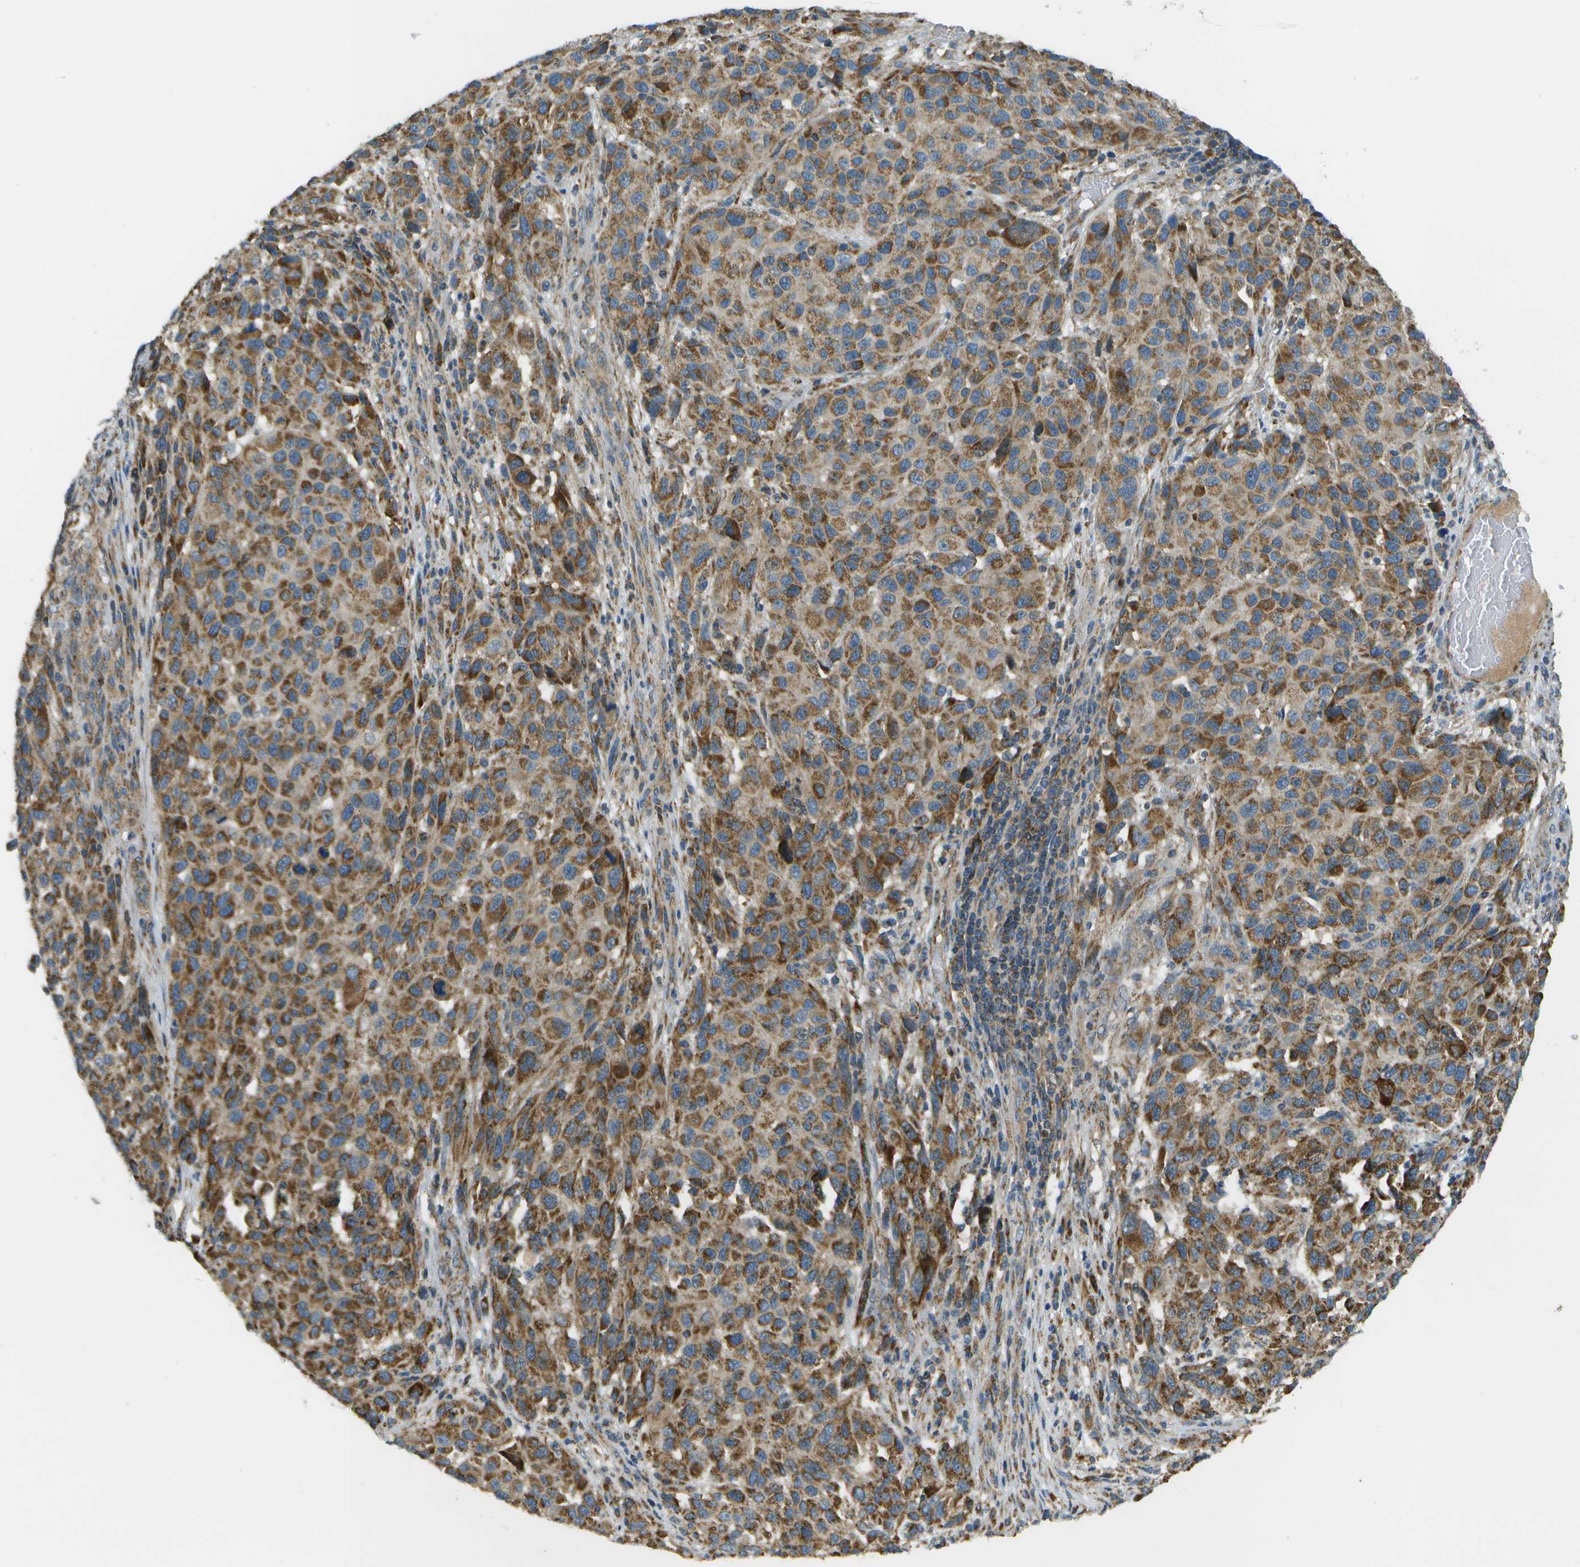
{"staining": {"intensity": "moderate", "quantity": ">75%", "location": "cytoplasmic/membranous"}, "tissue": "melanoma", "cell_type": "Tumor cells", "image_type": "cancer", "snomed": [{"axis": "morphology", "description": "Malignant melanoma, Metastatic site"}, {"axis": "topography", "description": "Lymph node"}], "caption": "Malignant melanoma (metastatic site) was stained to show a protein in brown. There is medium levels of moderate cytoplasmic/membranous expression in approximately >75% of tumor cells.", "gene": "NRK", "patient": {"sex": "male", "age": 61}}